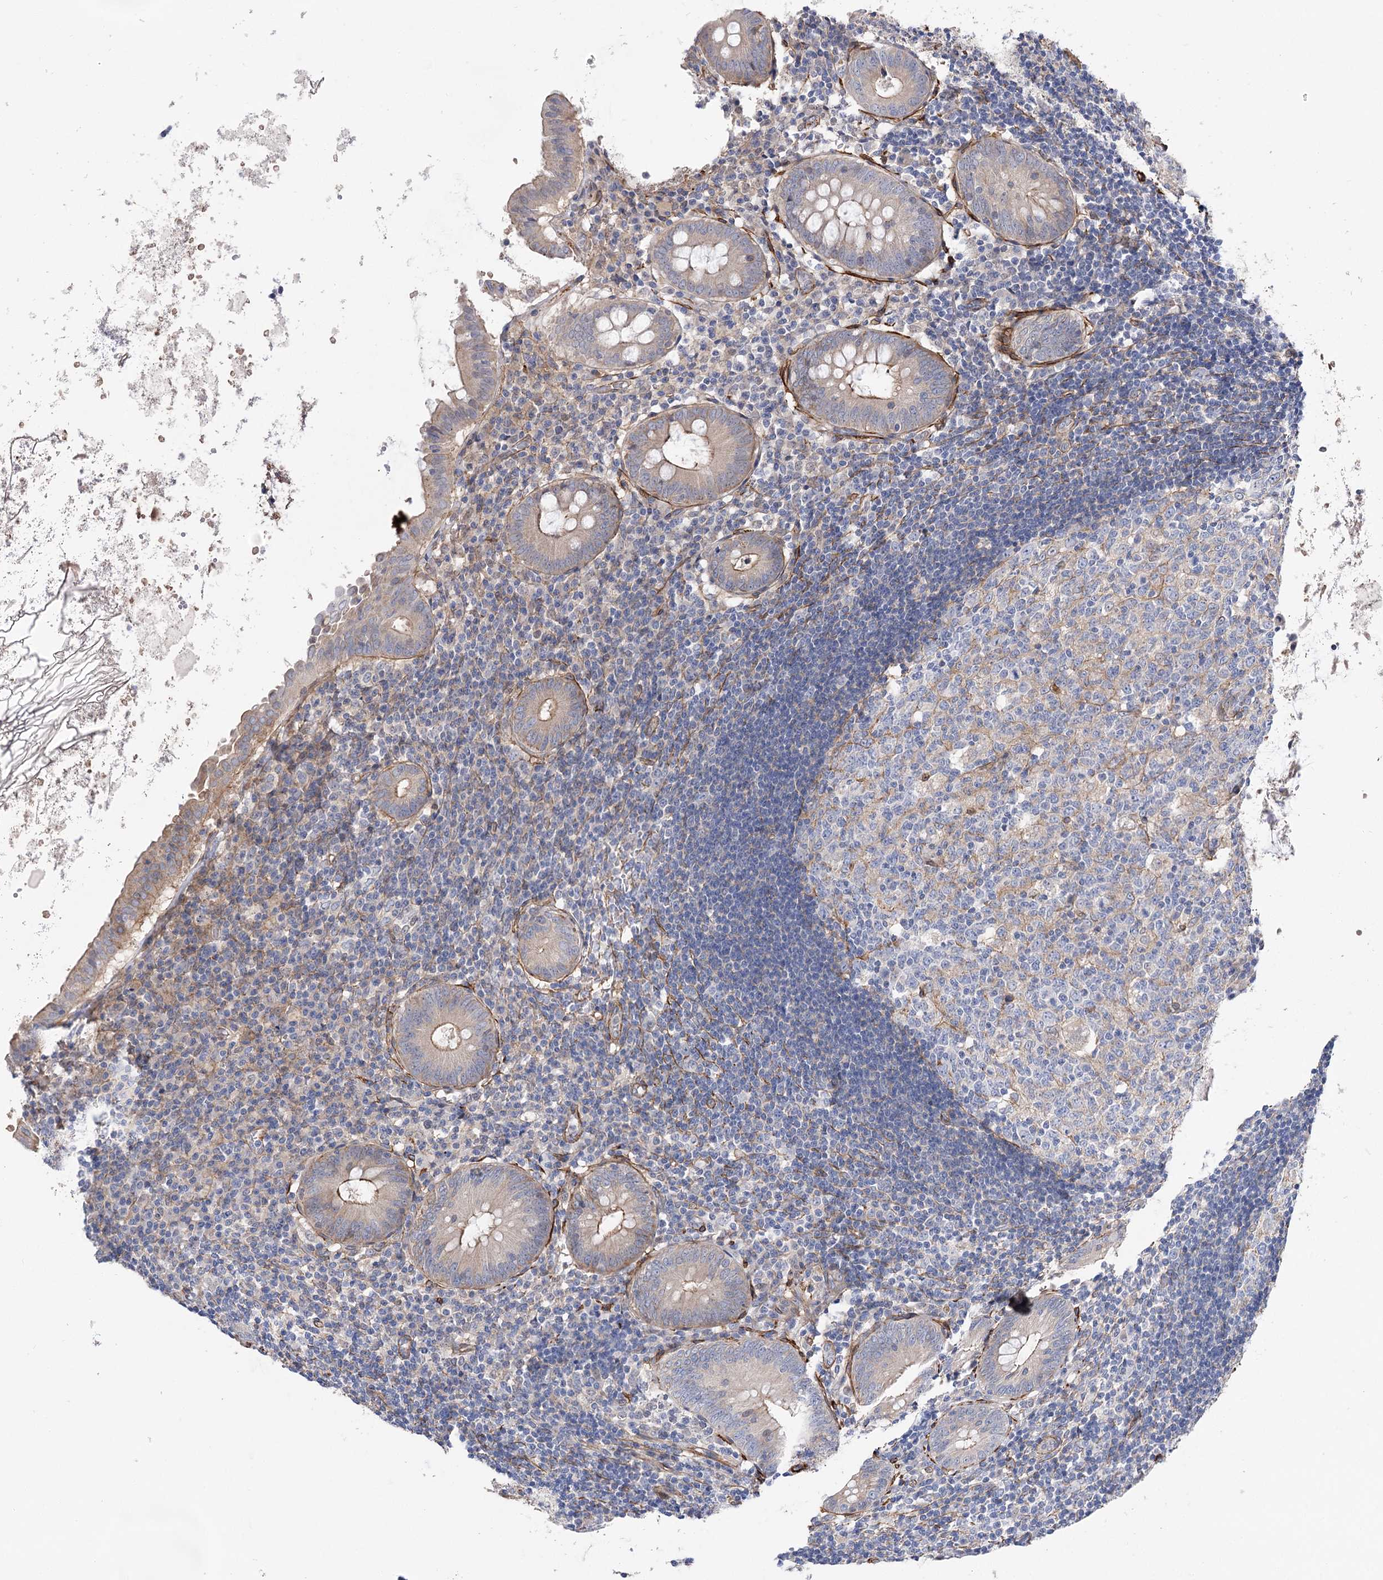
{"staining": {"intensity": "moderate", "quantity": "<25%", "location": "cytoplasmic/membranous"}, "tissue": "appendix", "cell_type": "Glandular cells", "image_type": "normal", "snomed": [{"axis": "morphology", "description": "Normal tissue, NOS"}, {"axis": "topography", "description": "Appendix"}], "caption": "Immunohistochemistry (IHC) staining of unremarkable appendix, which reveals low levels of moderate cytoplasmic/membranous expression in approximately <25% of glandular cells indicating moderate cytoplasmic/membranous protein staining. The staining was performed using DAB (3,3'-diaminobenzidine) (brown) for protein detection and nuclei were counterstained in hematoxylin (blue).", "gene": "WASHC3", "patient": {"sex": "female", "age": 54}}